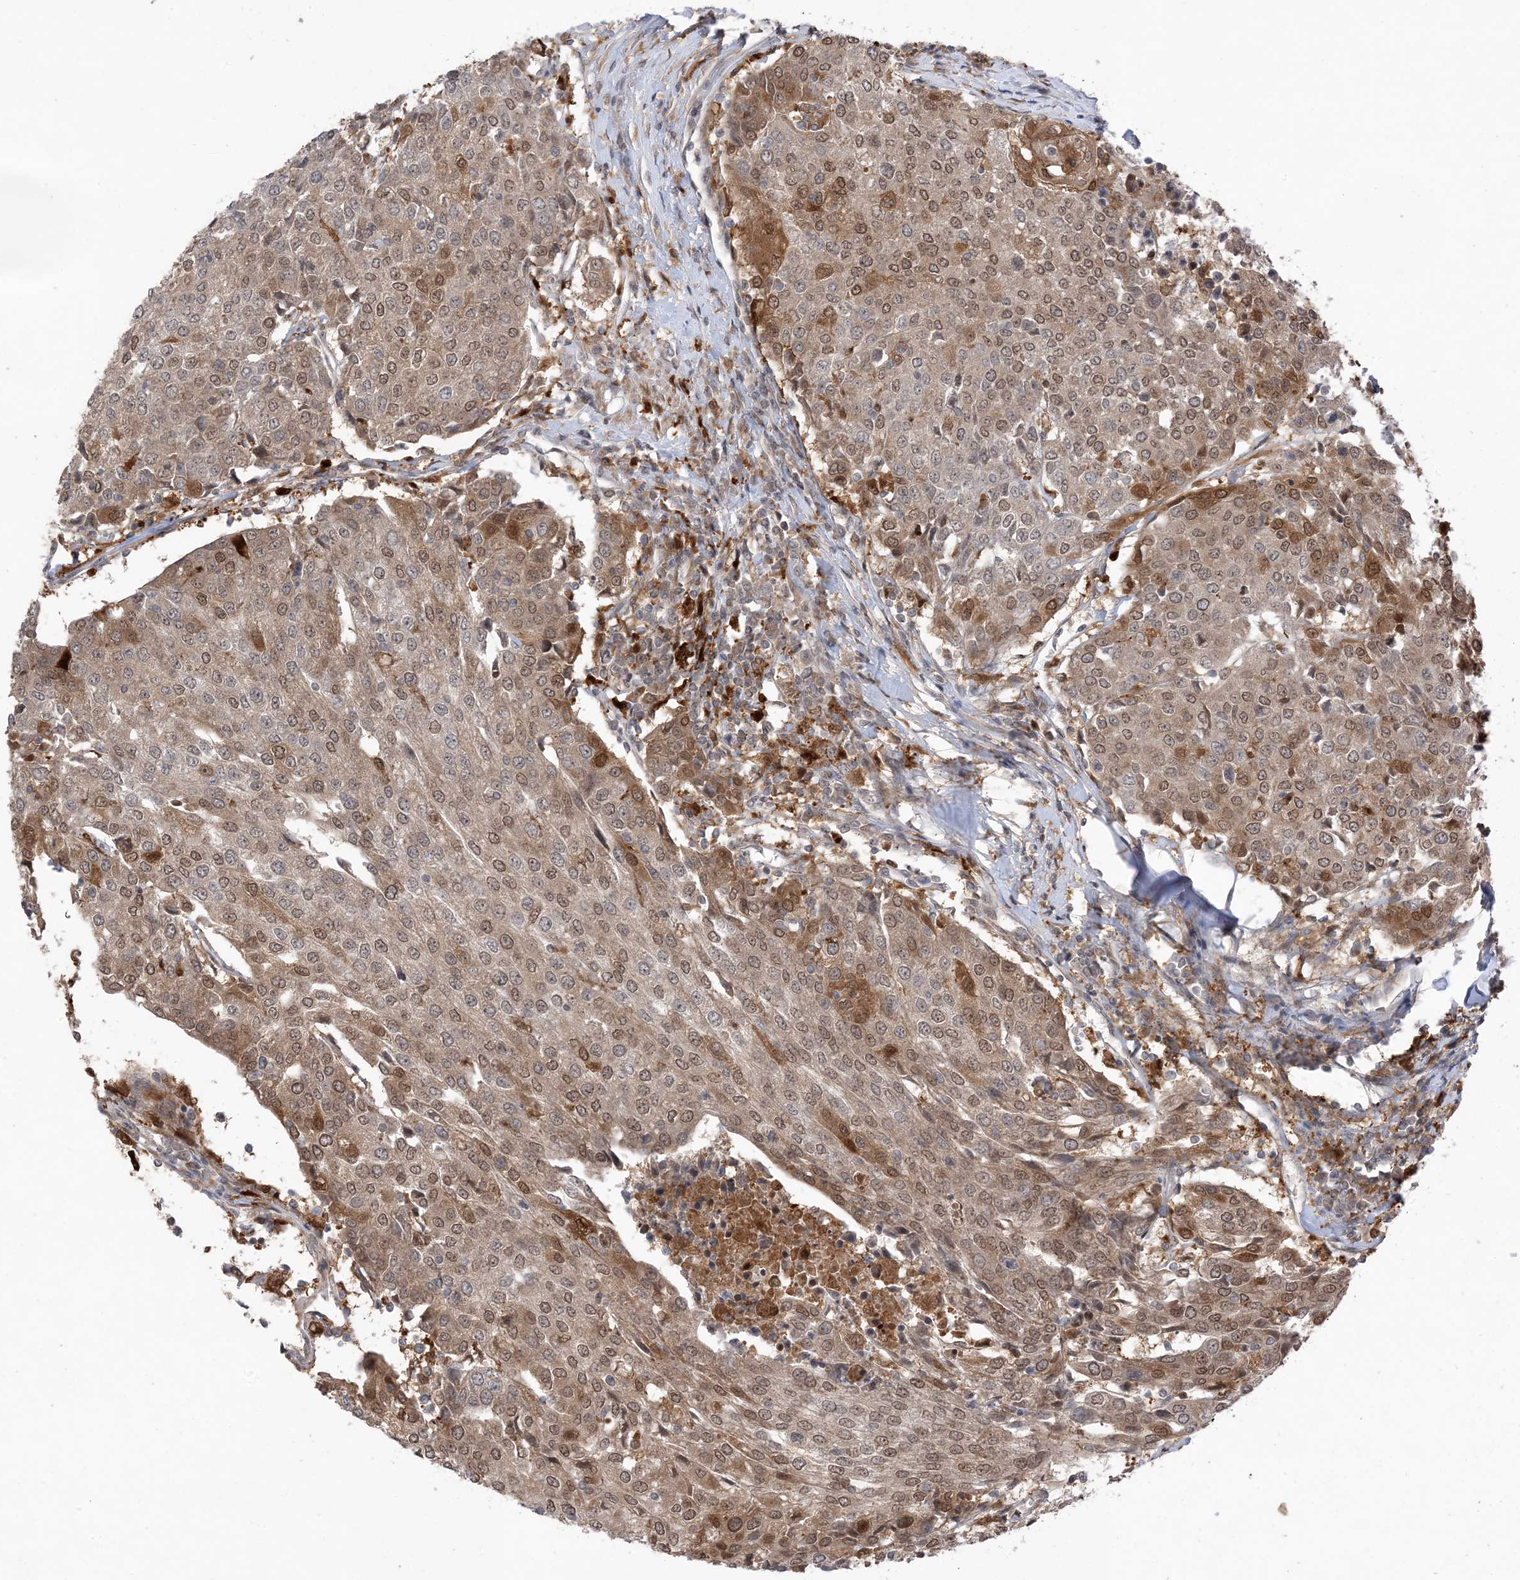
{"staining": {"intensity": "moderate", "quantity": "25%-75%", "location": "cytoplasmic/membranous,nuclear"}, "tissue": "urothelial cancer", "cell_type": "Tumor cells", "image_type": "cancer", "snomed": [{"axis": "morphology", "description": "Urothelial carcinoma, High grade"}, {"axis": "topography", "description": "Urinary bladder"}], "caption": "Immunohistochemical staining of urothelial cancer demonstrates moderate cytoplasmic/membranous and nuclear protein expression in about 25%-75% of tumor cells.", "gene": "NAGK", "patient": {"sex": "female", "age": 85}}